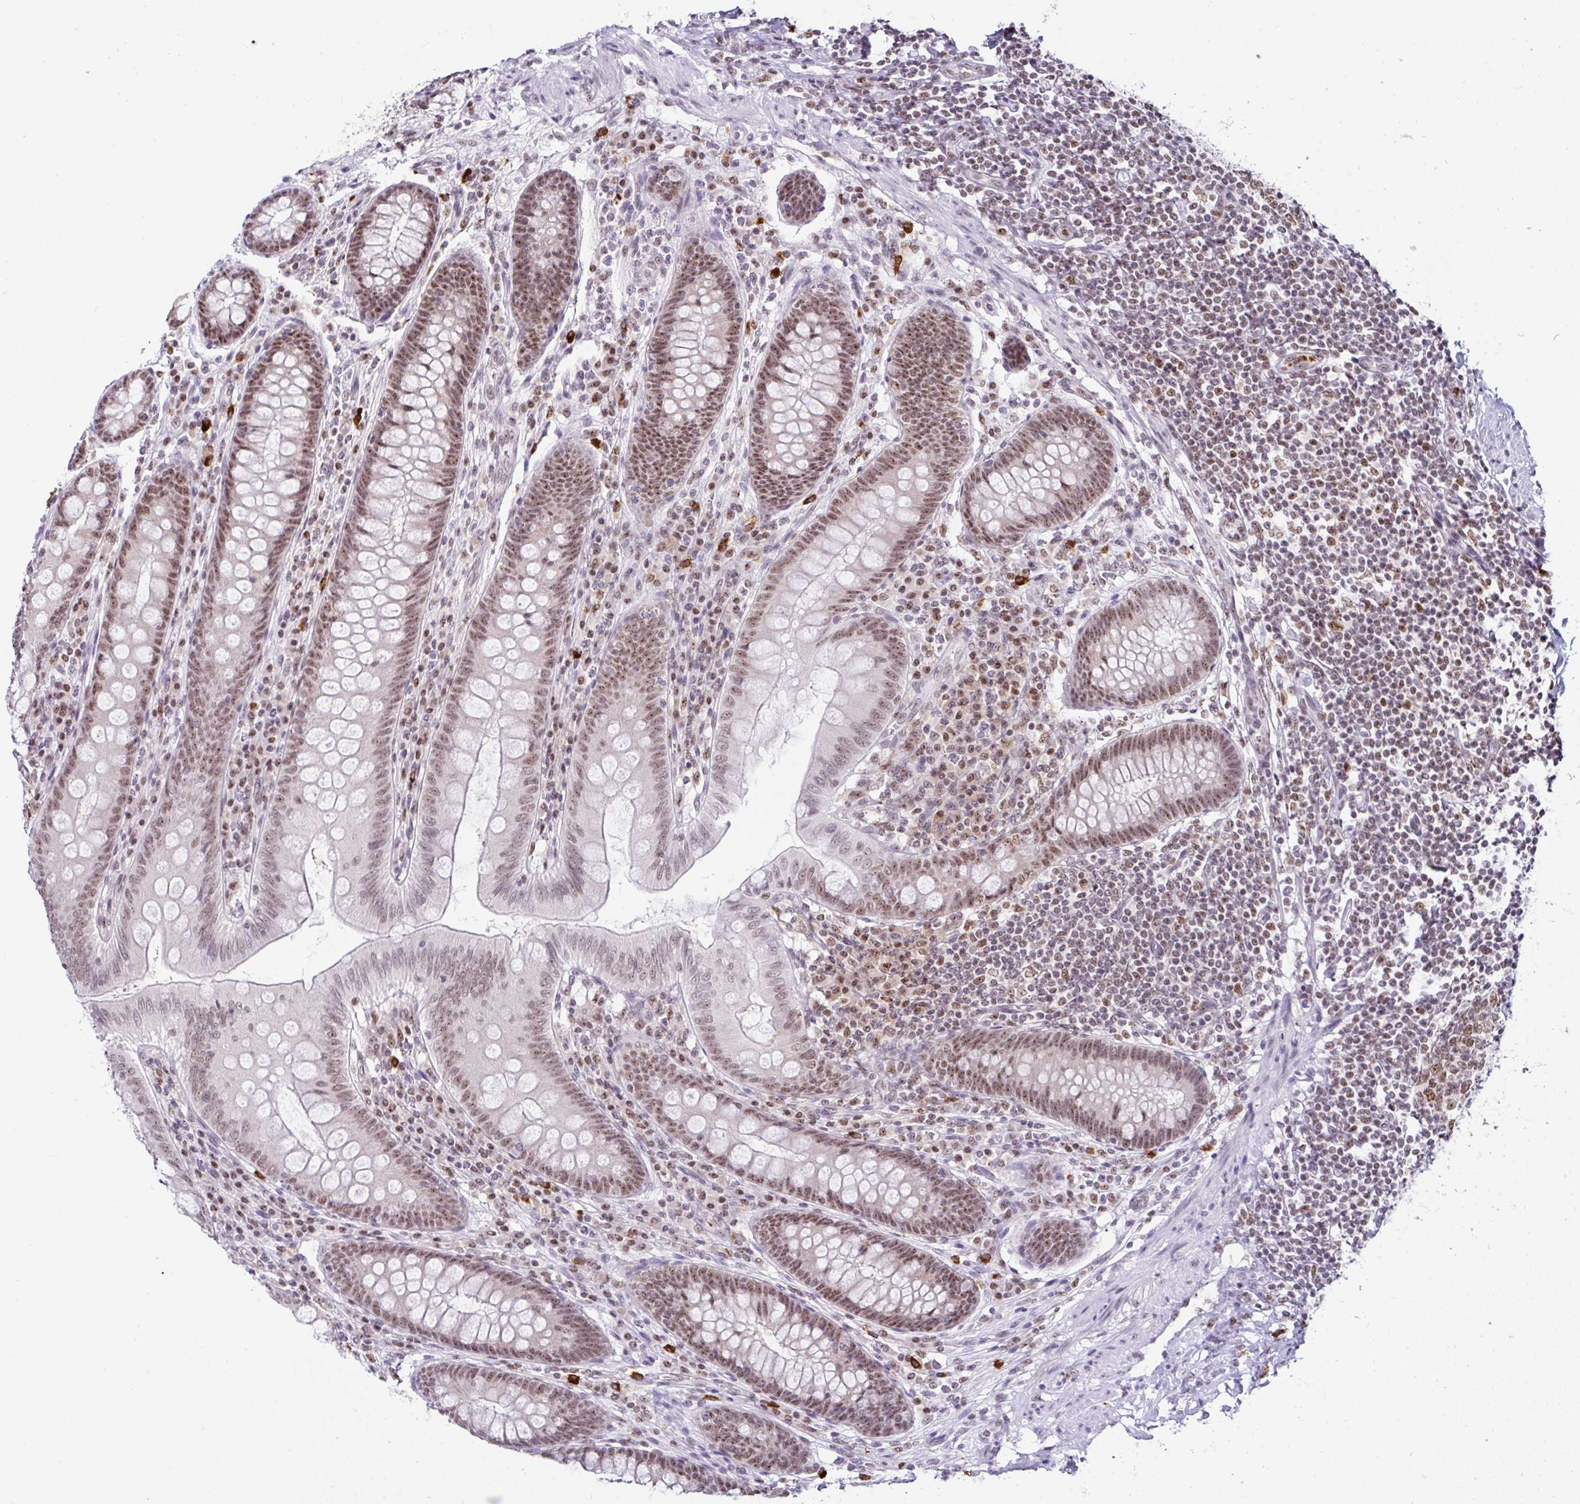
{"staining": {"intensity": "moderate", "quantity": ">75%", "location": "nuclear"}, "tissue": "appendix", "cell_type": "Glandular cells", "image_type": "normal", "snomed": [{"axis": "morphology", "description": "Normal tissue, NOS"}, {"axis": "topography", "description": "Appendix"}], "caption": "Moderate nuclear positivity is seen in approximately >75% of glandular cells in benign appendix. Nuclei are stained in blue.", "gene": "PTPN2", "patient": {"sex": "male", "age": 71}}